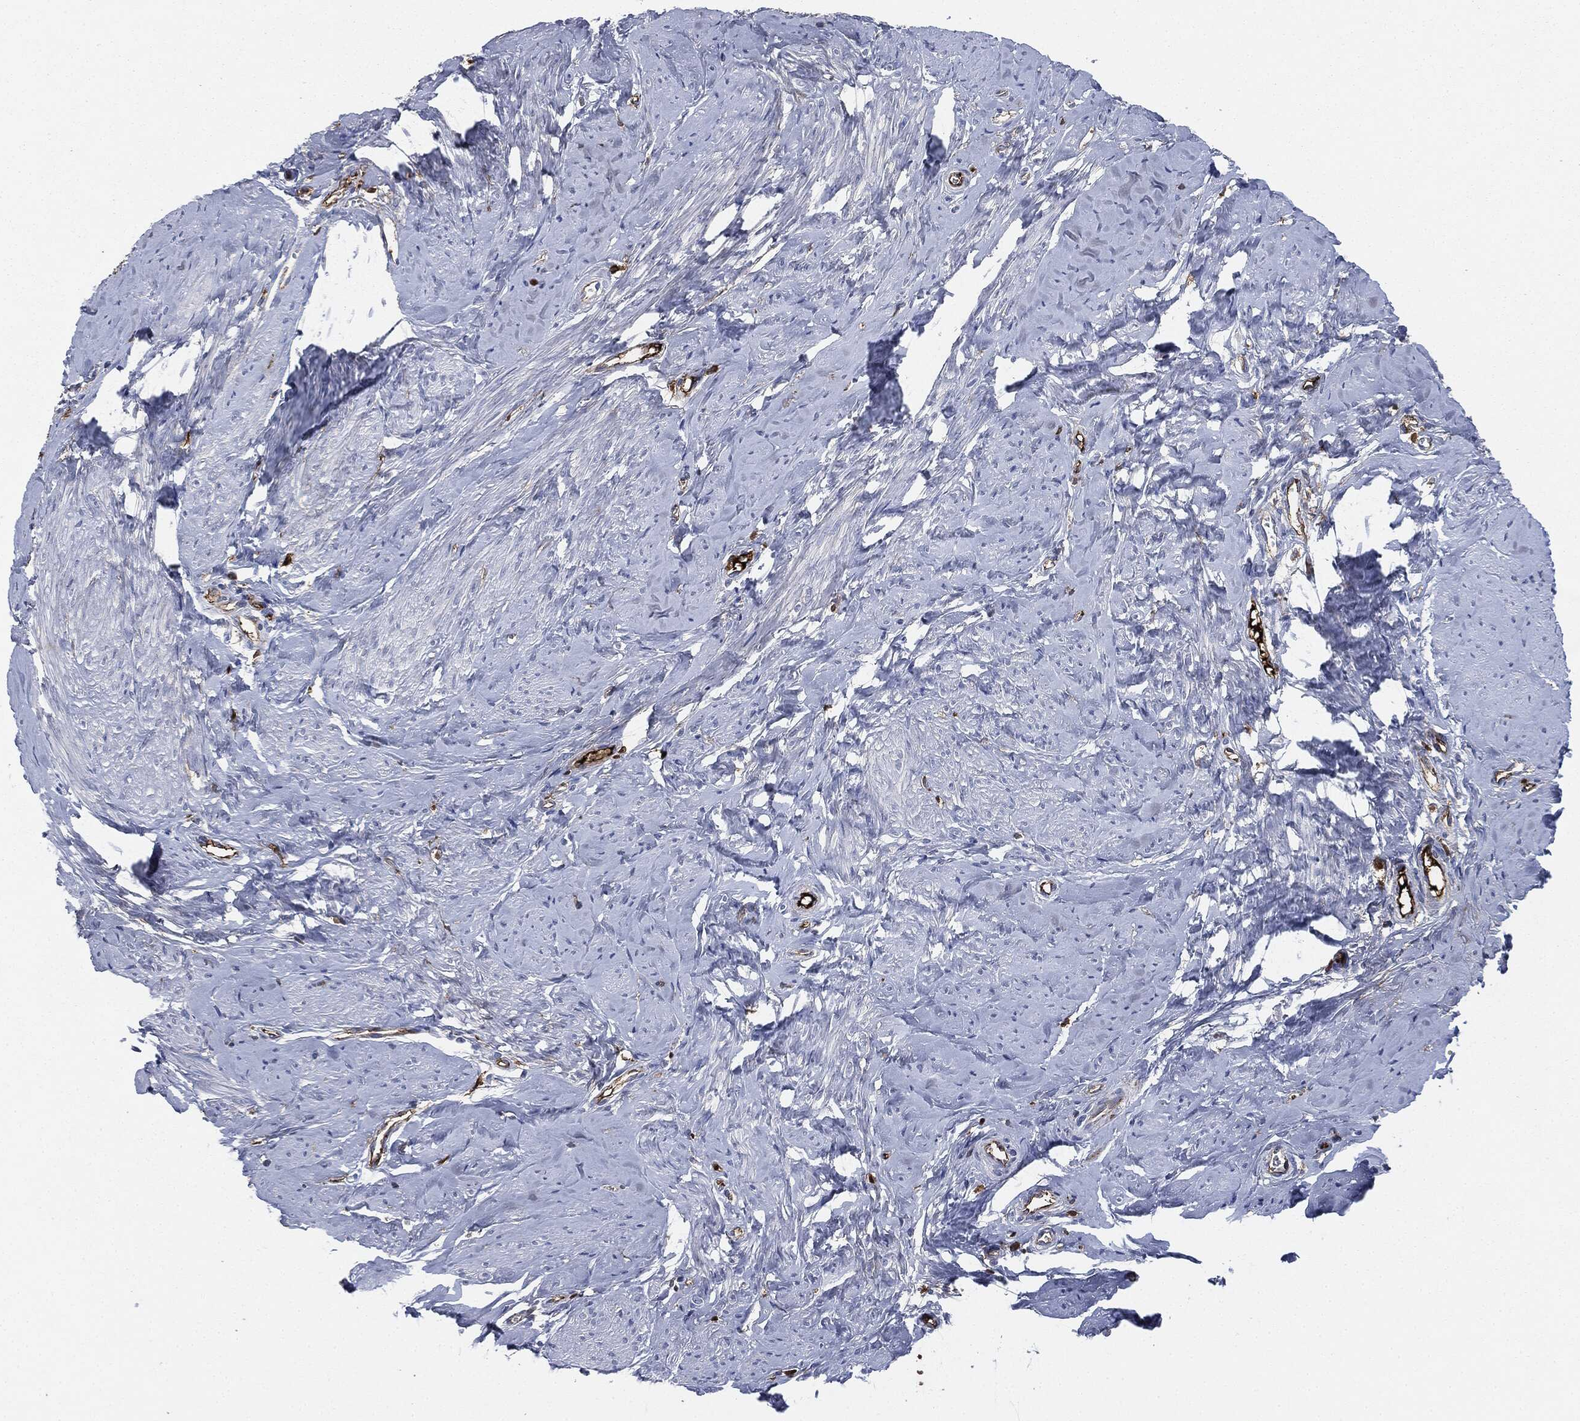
{"staining": {"intensity": "negative", "quantity": "none", "location": "none"}, "tissue": "smooth muscle", "cell_type": "Smooth muscle cells", "image_type": "normal", "snomed": [{"axis": "morphology", "description": "Normal tissue, NOS"}, {"axis": "topography", "description": "Smooth muscle"}], "caption": "Immunohistochemistry histopathology image of benign smooth muscle stained for a protein (brown), which shows no expression in smooth muscle cells.", "gene": "APOB", "patient": {"sex": "female", "age": 48}}